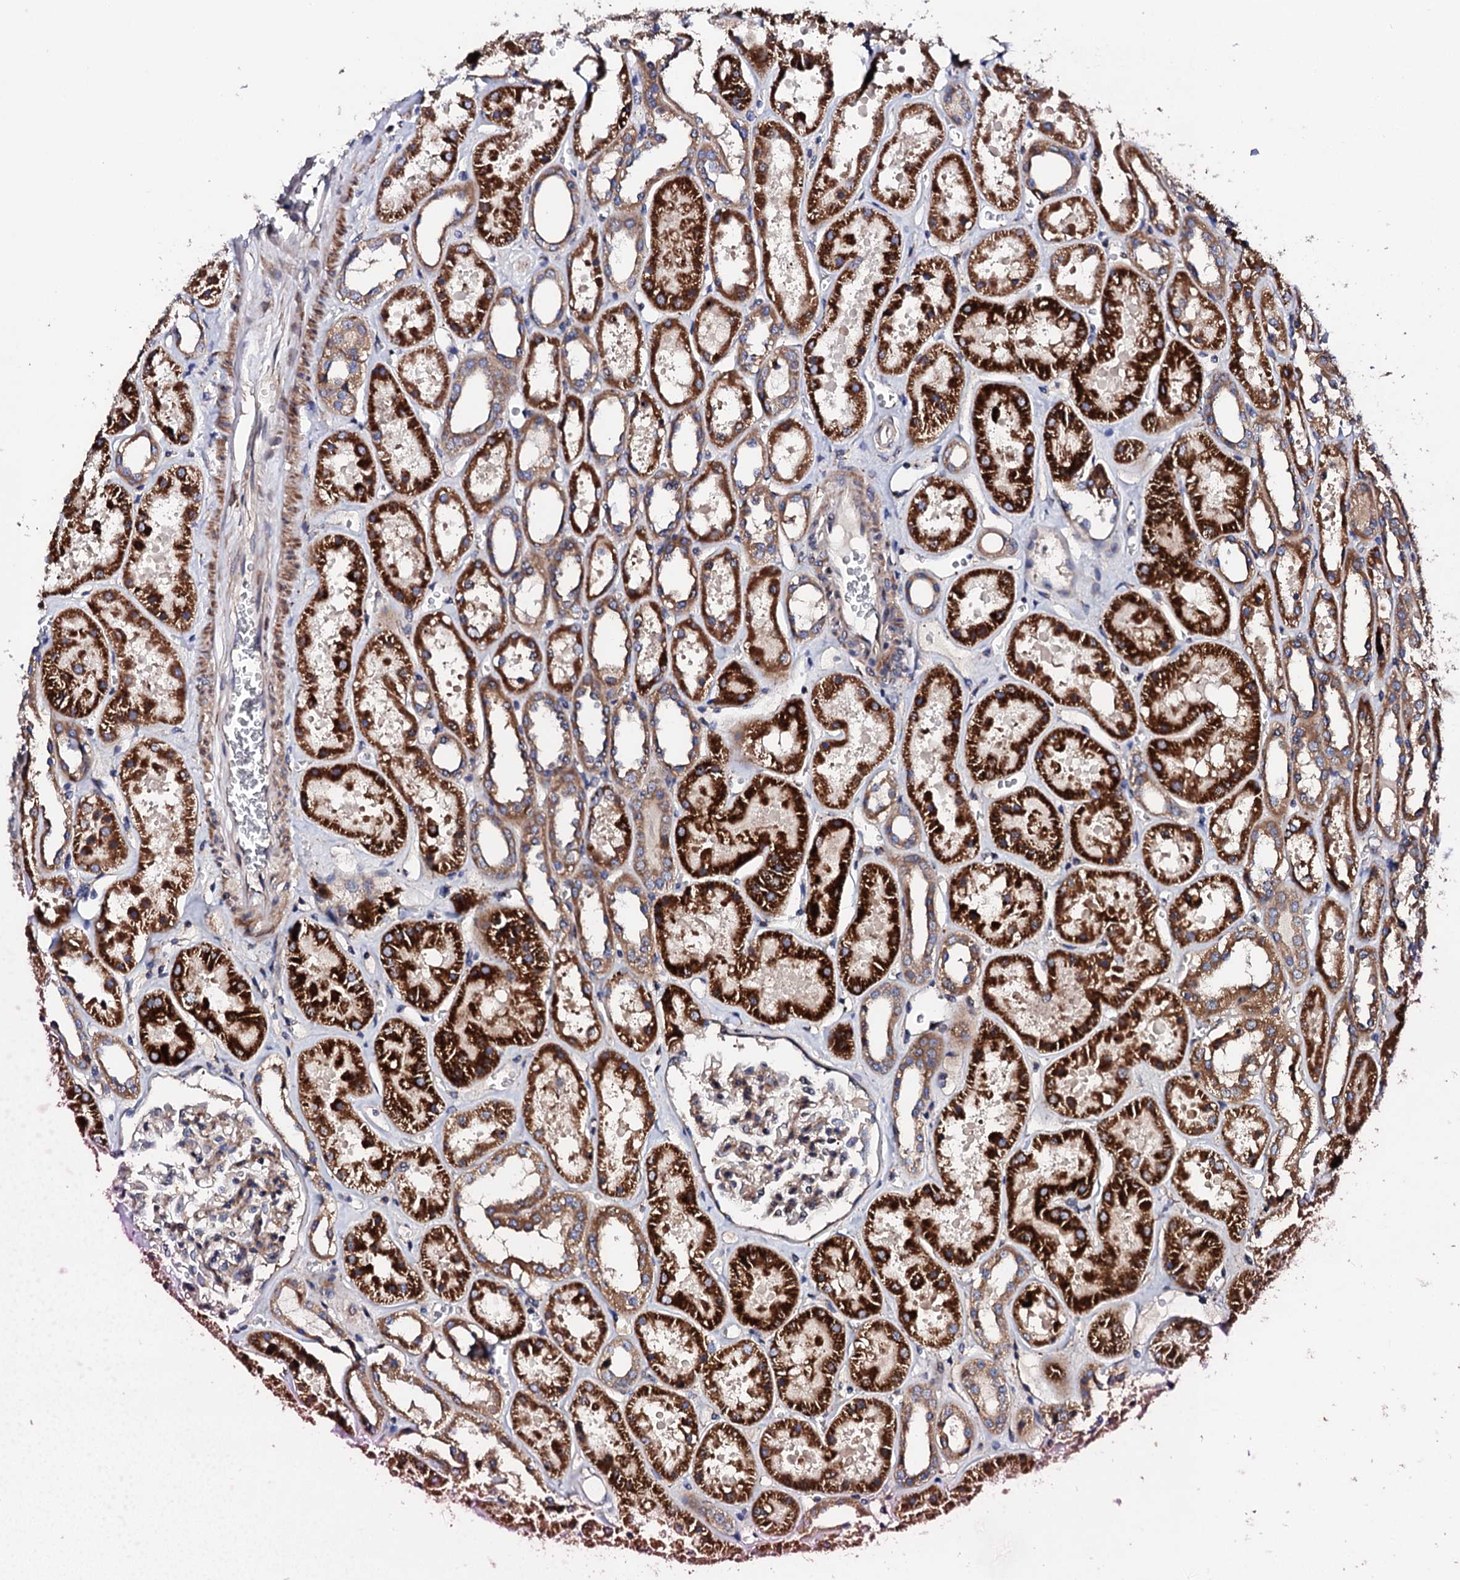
{"staining": {"intensity": "moderate", "quantity": "25%-75%", "location": "cytoplasmic/membranous"}, "tissue": "kidney", "cell_type": "Cells in glomeruli", "image_type": "normal", "snomed": [{"axis": "morphology", "description": "Normal tissue, NOS"}, {"axis": "topography", "description": "Kidney"}], "caption": "The image displays staining of unremarkable kidney, revealing moderate cytoplasmic/membranous protein expression (brown color) within cells in glomeruli.", "gene": "LIPT2", "patient": {"sex": "female", "age": 41}}